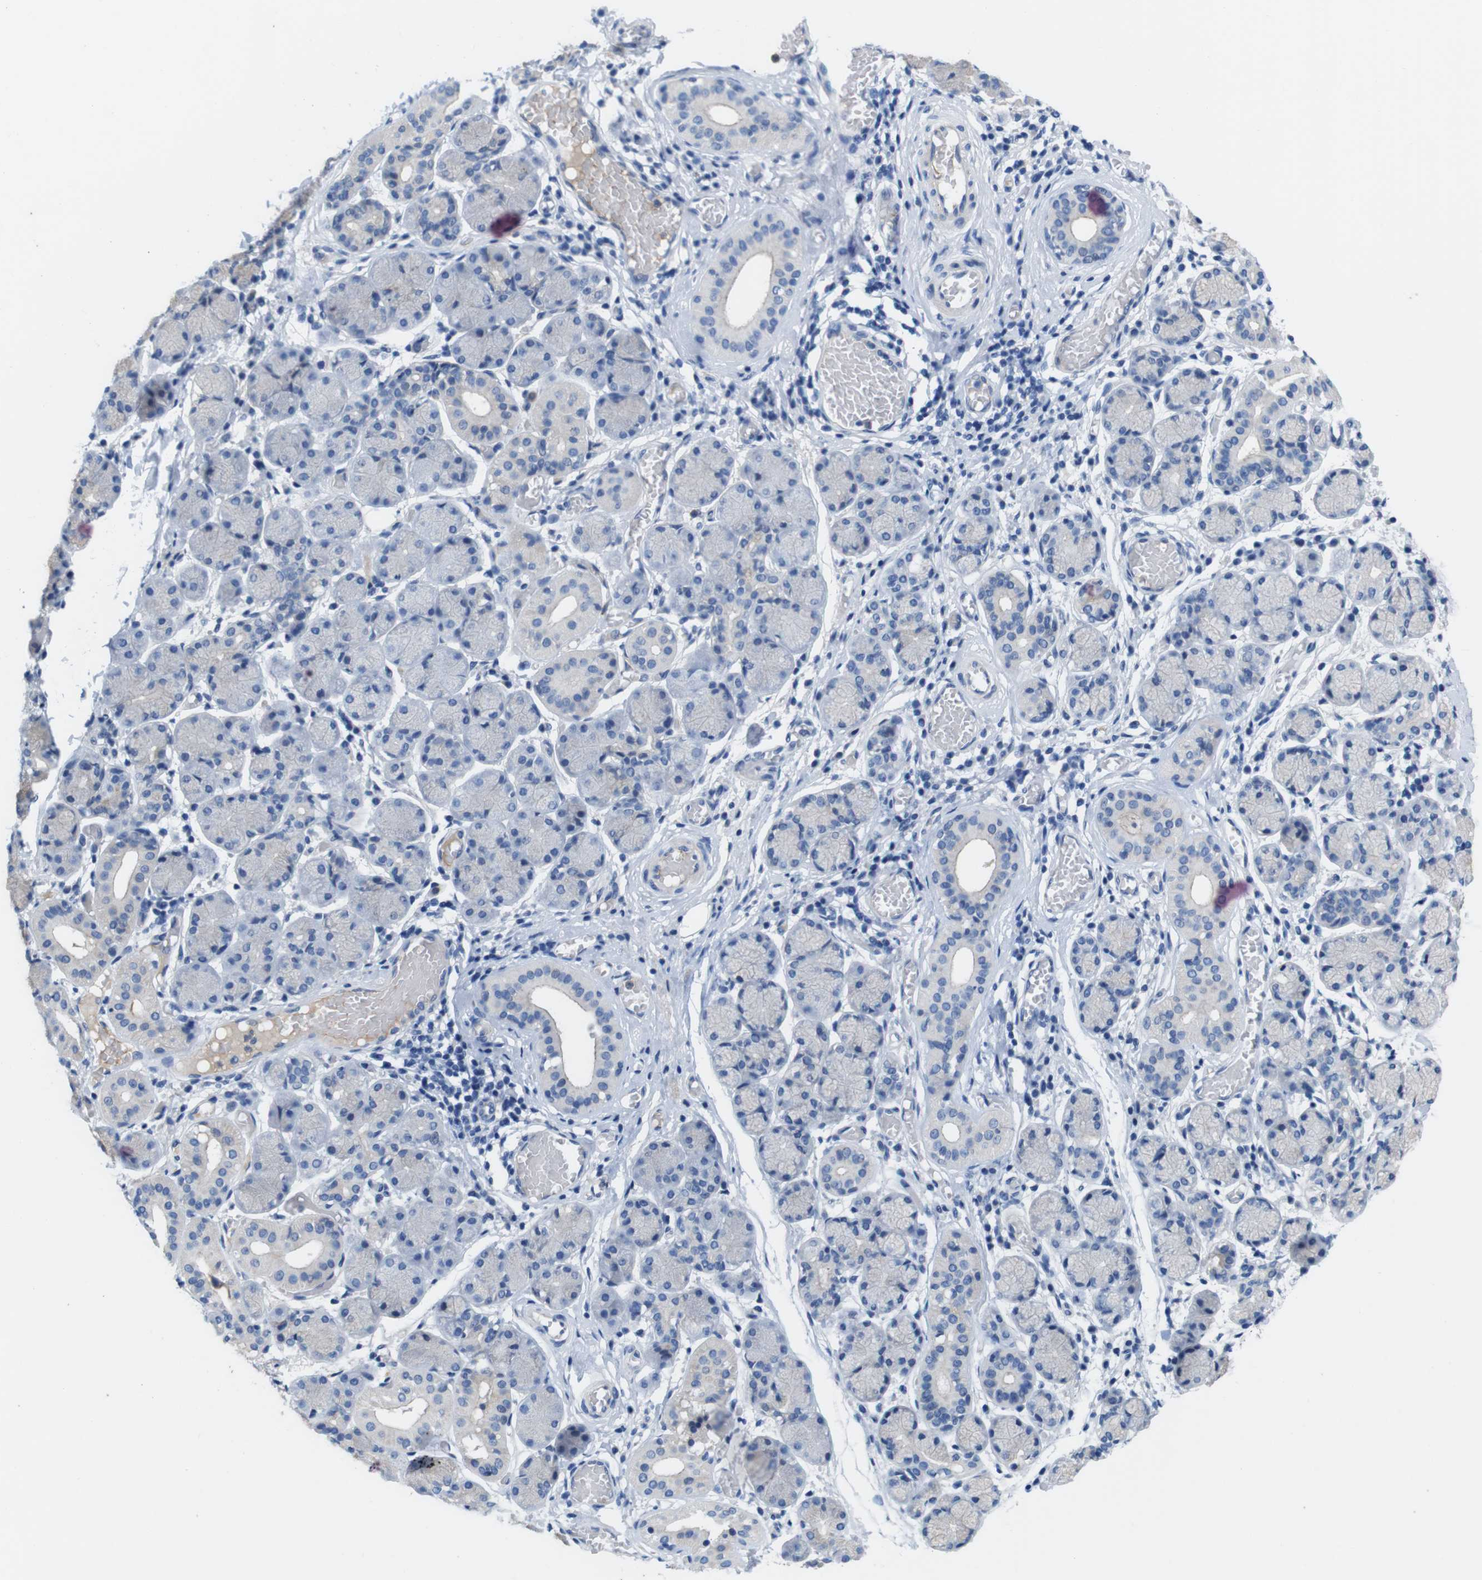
{"staining": {"intensity": "negative", "quantity": "none", "location": "none"}, "tissue": "salivary gland", "cell_type": "Glandular cells", "image_type": "normal", "snomed": [{"axis": "morphology", "description": "Normal tissue, NOS"}, {"axis": "topography", "description": "Salivary gland"}], "caption": "Immunohistochemical staining of unremarkable human salivary gland reveals no significant expression in glandular cells.", "gene": "C1RL", "patient": {"sex": "female", "age": 24}}